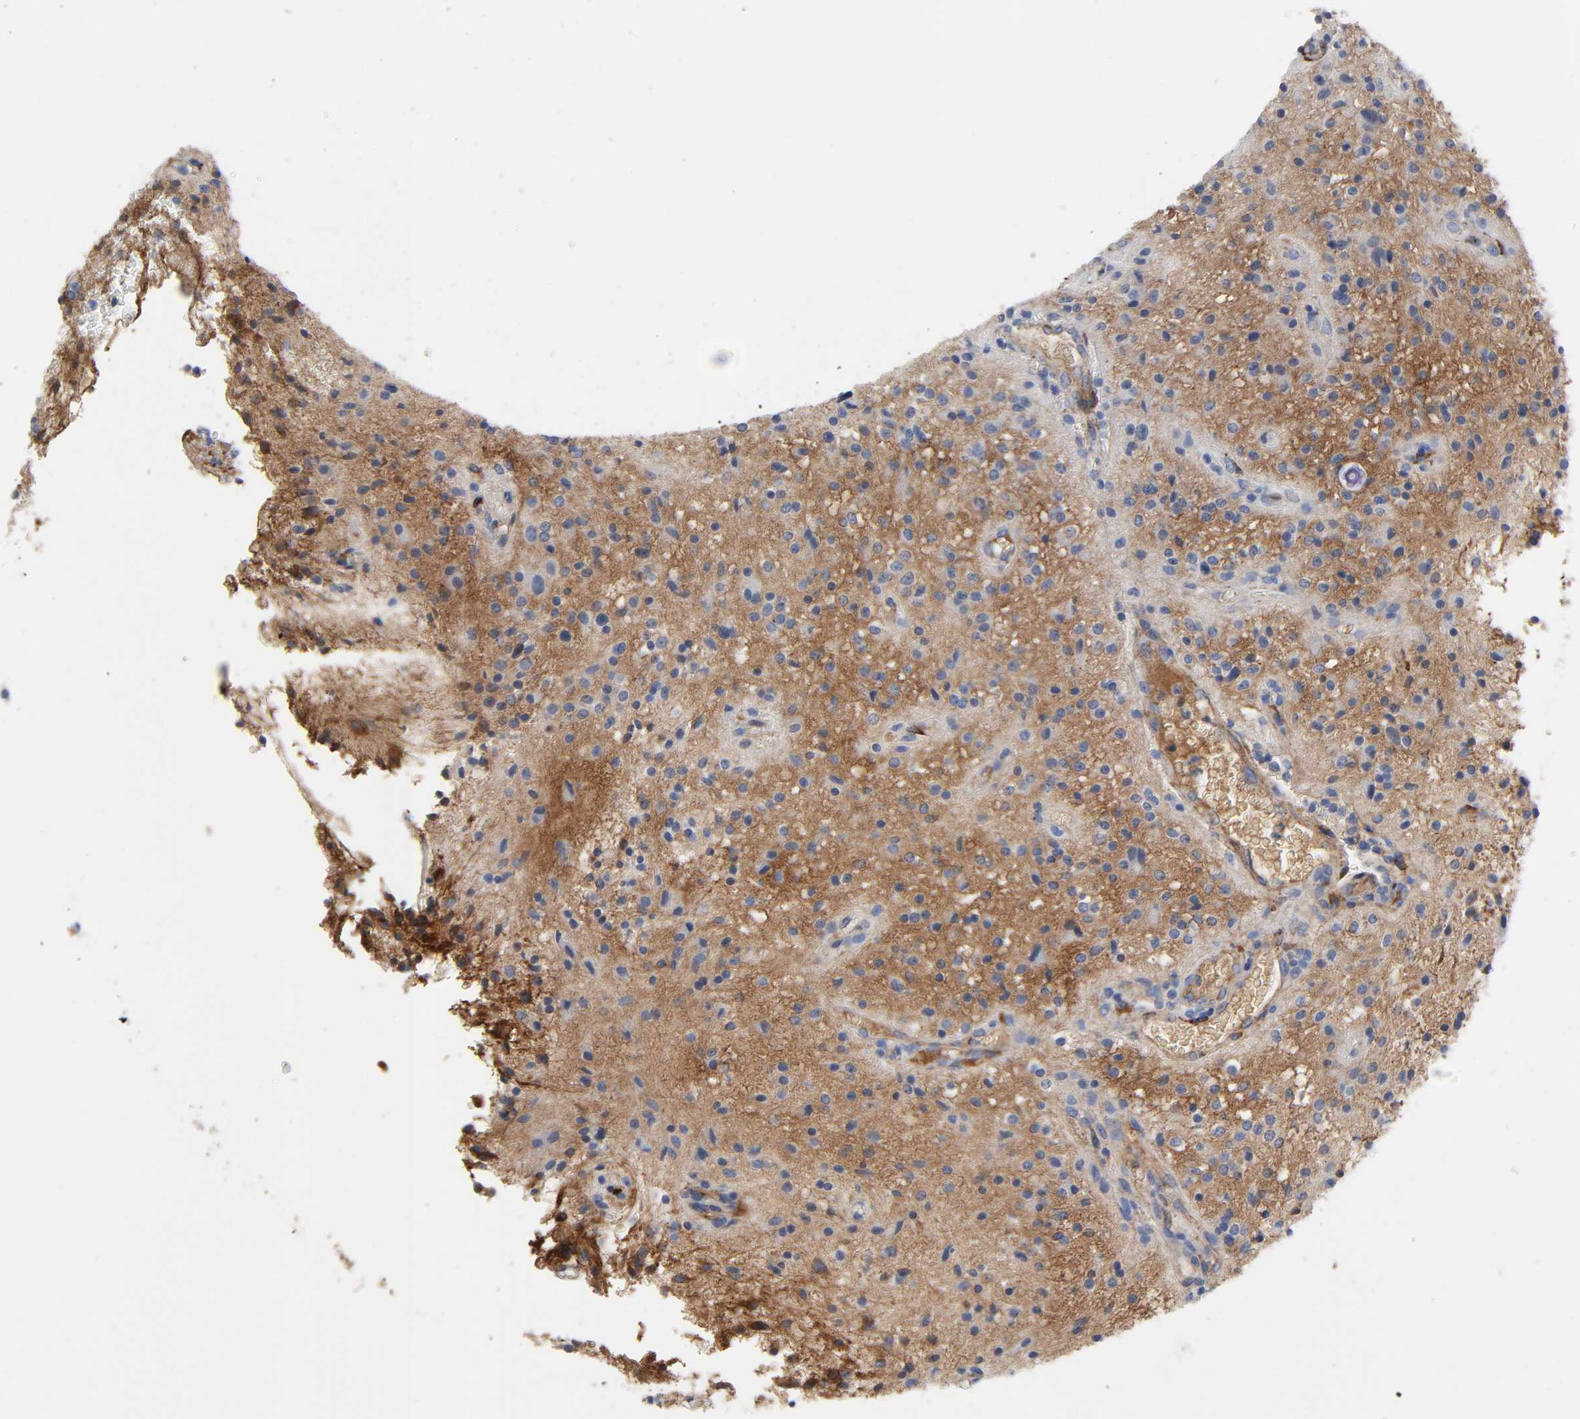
{"staining": {"intensity": "negative", "quantity": "none", "location": "none"}, "tissue": "glioma", "cell_type": "Tumor cells", "image_type": "cancer", "snomed": [{"axis": "morphology", "description": "Glioma, malignant, NOS"}, {"axis": "topography", "description": "Cerebellum"}], "caption": "An image of human glioma is negative for staining in tumor cells.", "gene": "FBLN1", "patient": {"sex": "female", "age": 10}}